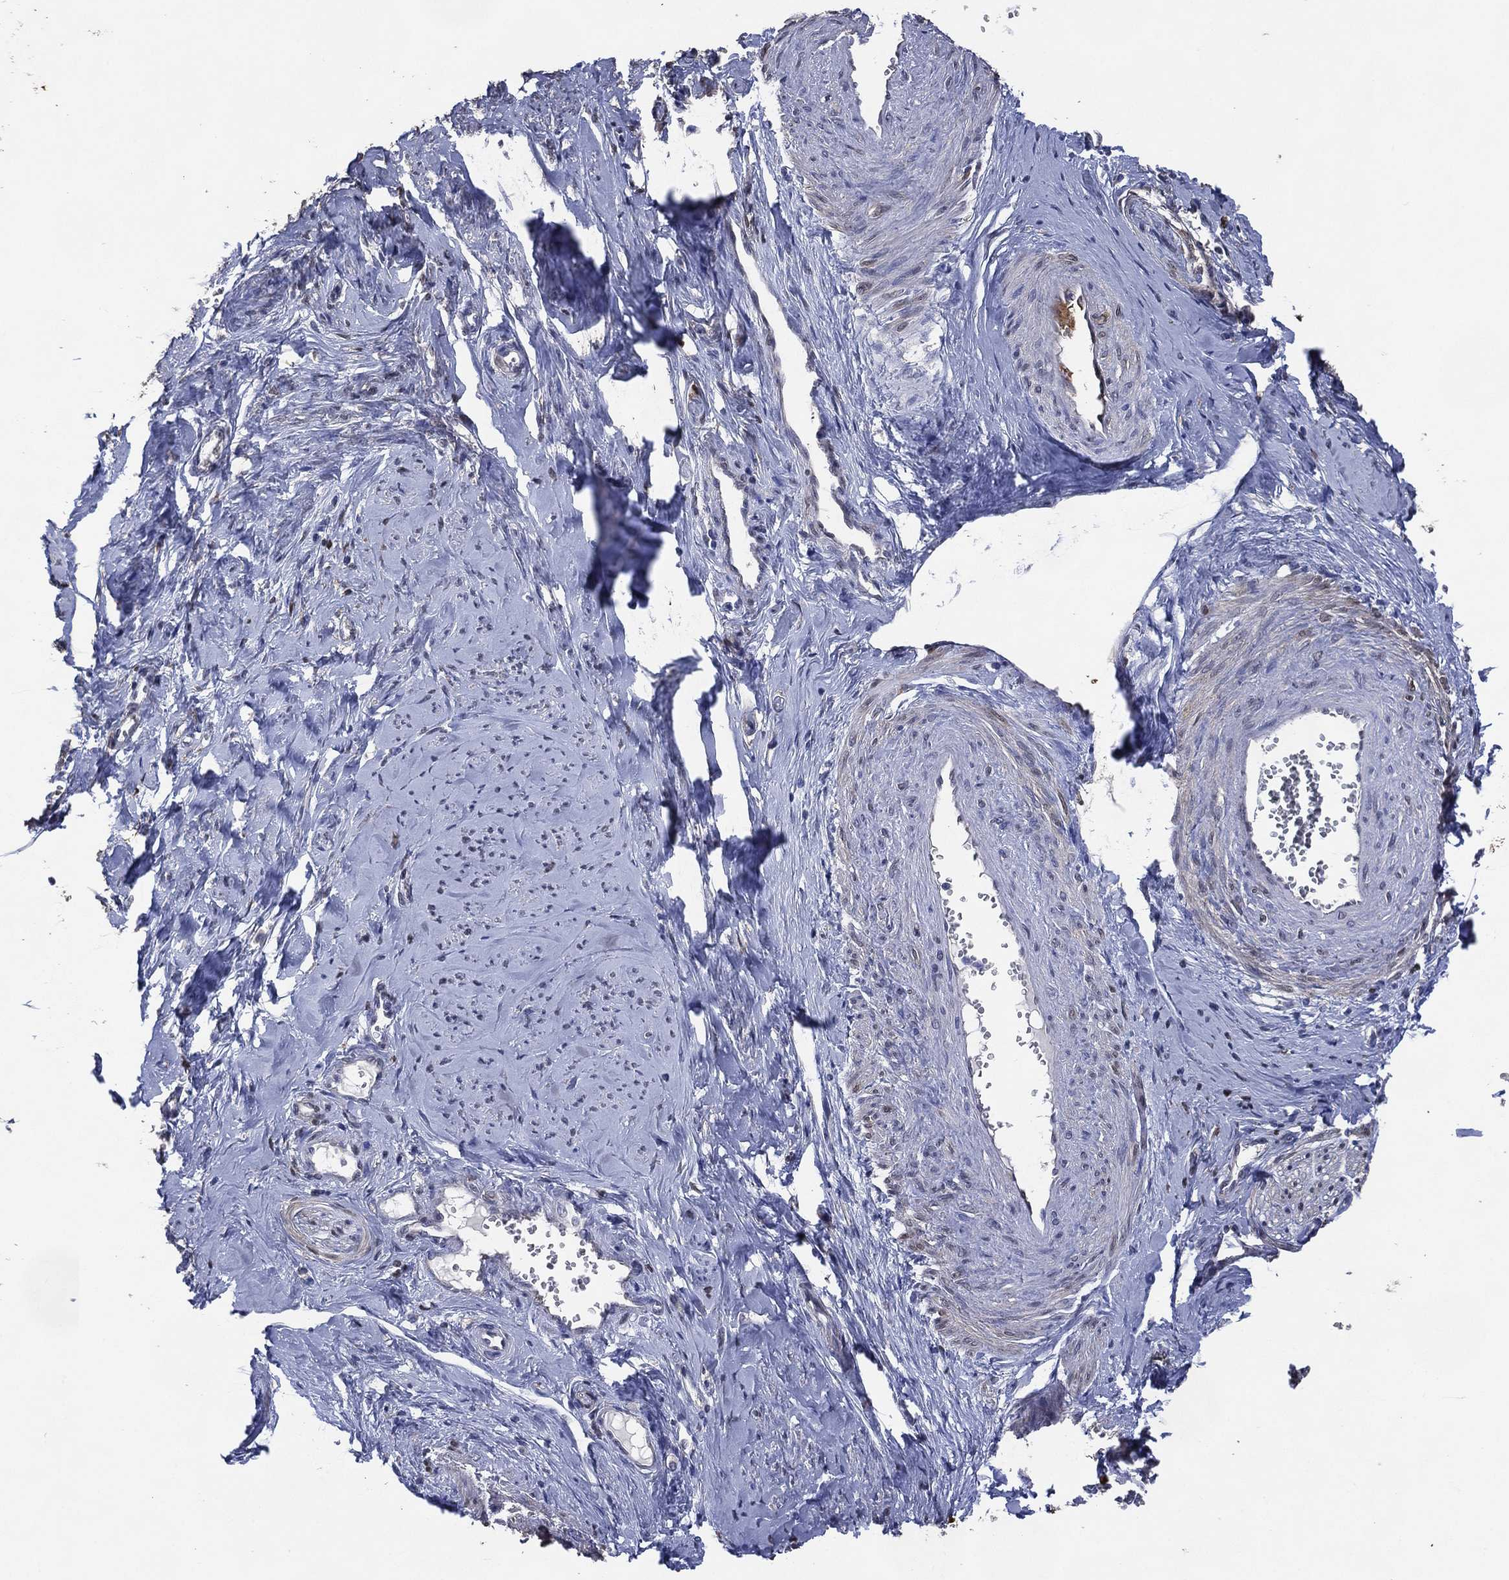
{"staining": {"intensity": "negative", "quantity": "none", "location": "none"}, "tissue": "smooth muscle", "cell_type": "Smooth muscle cells", "image_type": "normal", "snomed": [{"axis": "morphology", "description": "Normal tissue, NOS"}, {"axis": "topography", "description": "Smooth muscle"}], "caption": "The image displays no staining of smooth muscle cells in normal smooth muscle.", "gene": "AK1", "patient": {"sex": "female", "age": 48}}